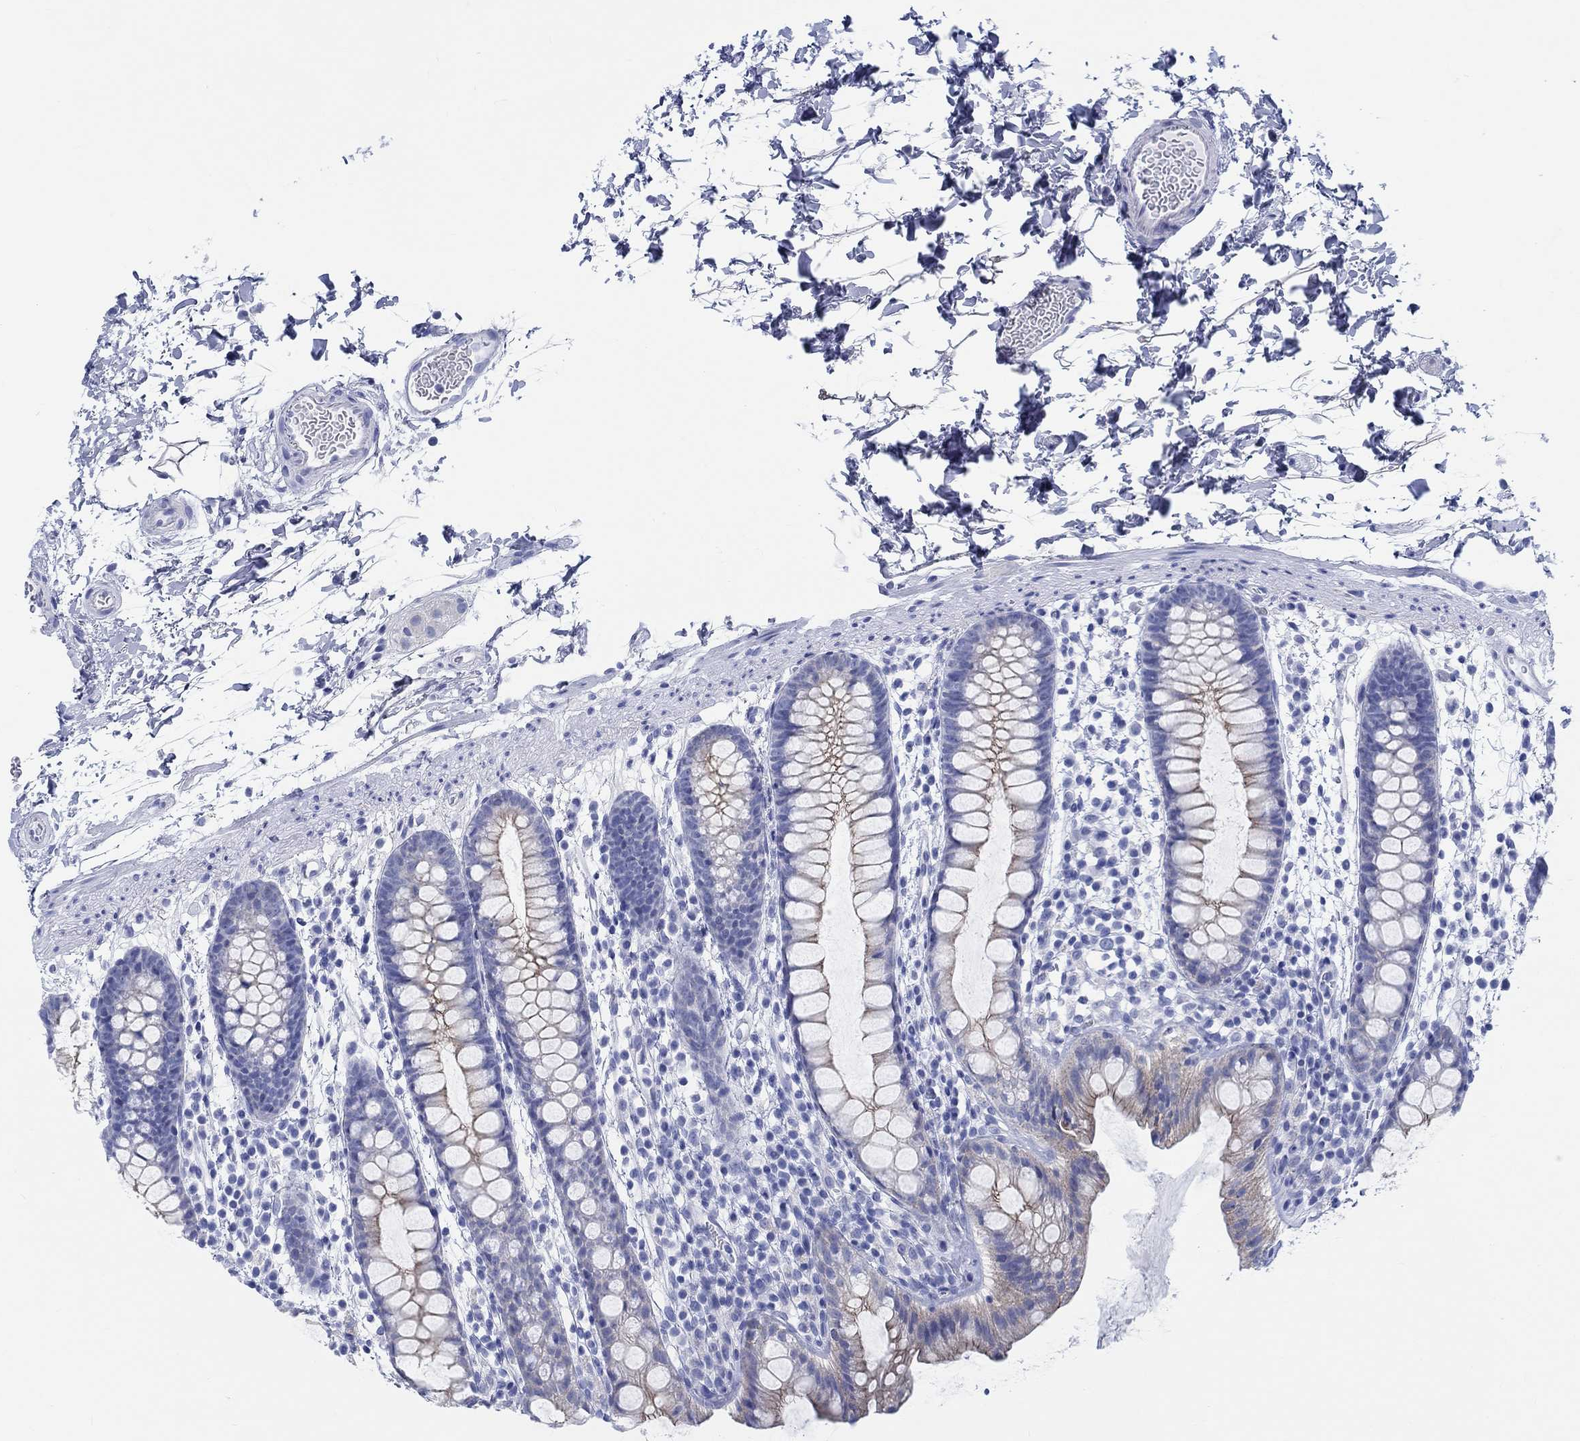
{"staining": {"intensity": "moderate", "quantity": "<25%", "location": "cytoplasmic/membranous"}, "tissue": "rectum", "cell_type": "Glandular cells", "image_type": "normal", "snomed": [{"axis": "morphology", "description": "Normal tissue, NOS"}, {"axis": "topography", "description": "Rectum"}], "caption": "Normal rectum exhibits moderate cytoplasmic/membranous expression in approximately <25% of glandular cells, visualized by immunohistochemistry.", "gene": "RD3L", "patient": {"sex": "male", "age": 57}}